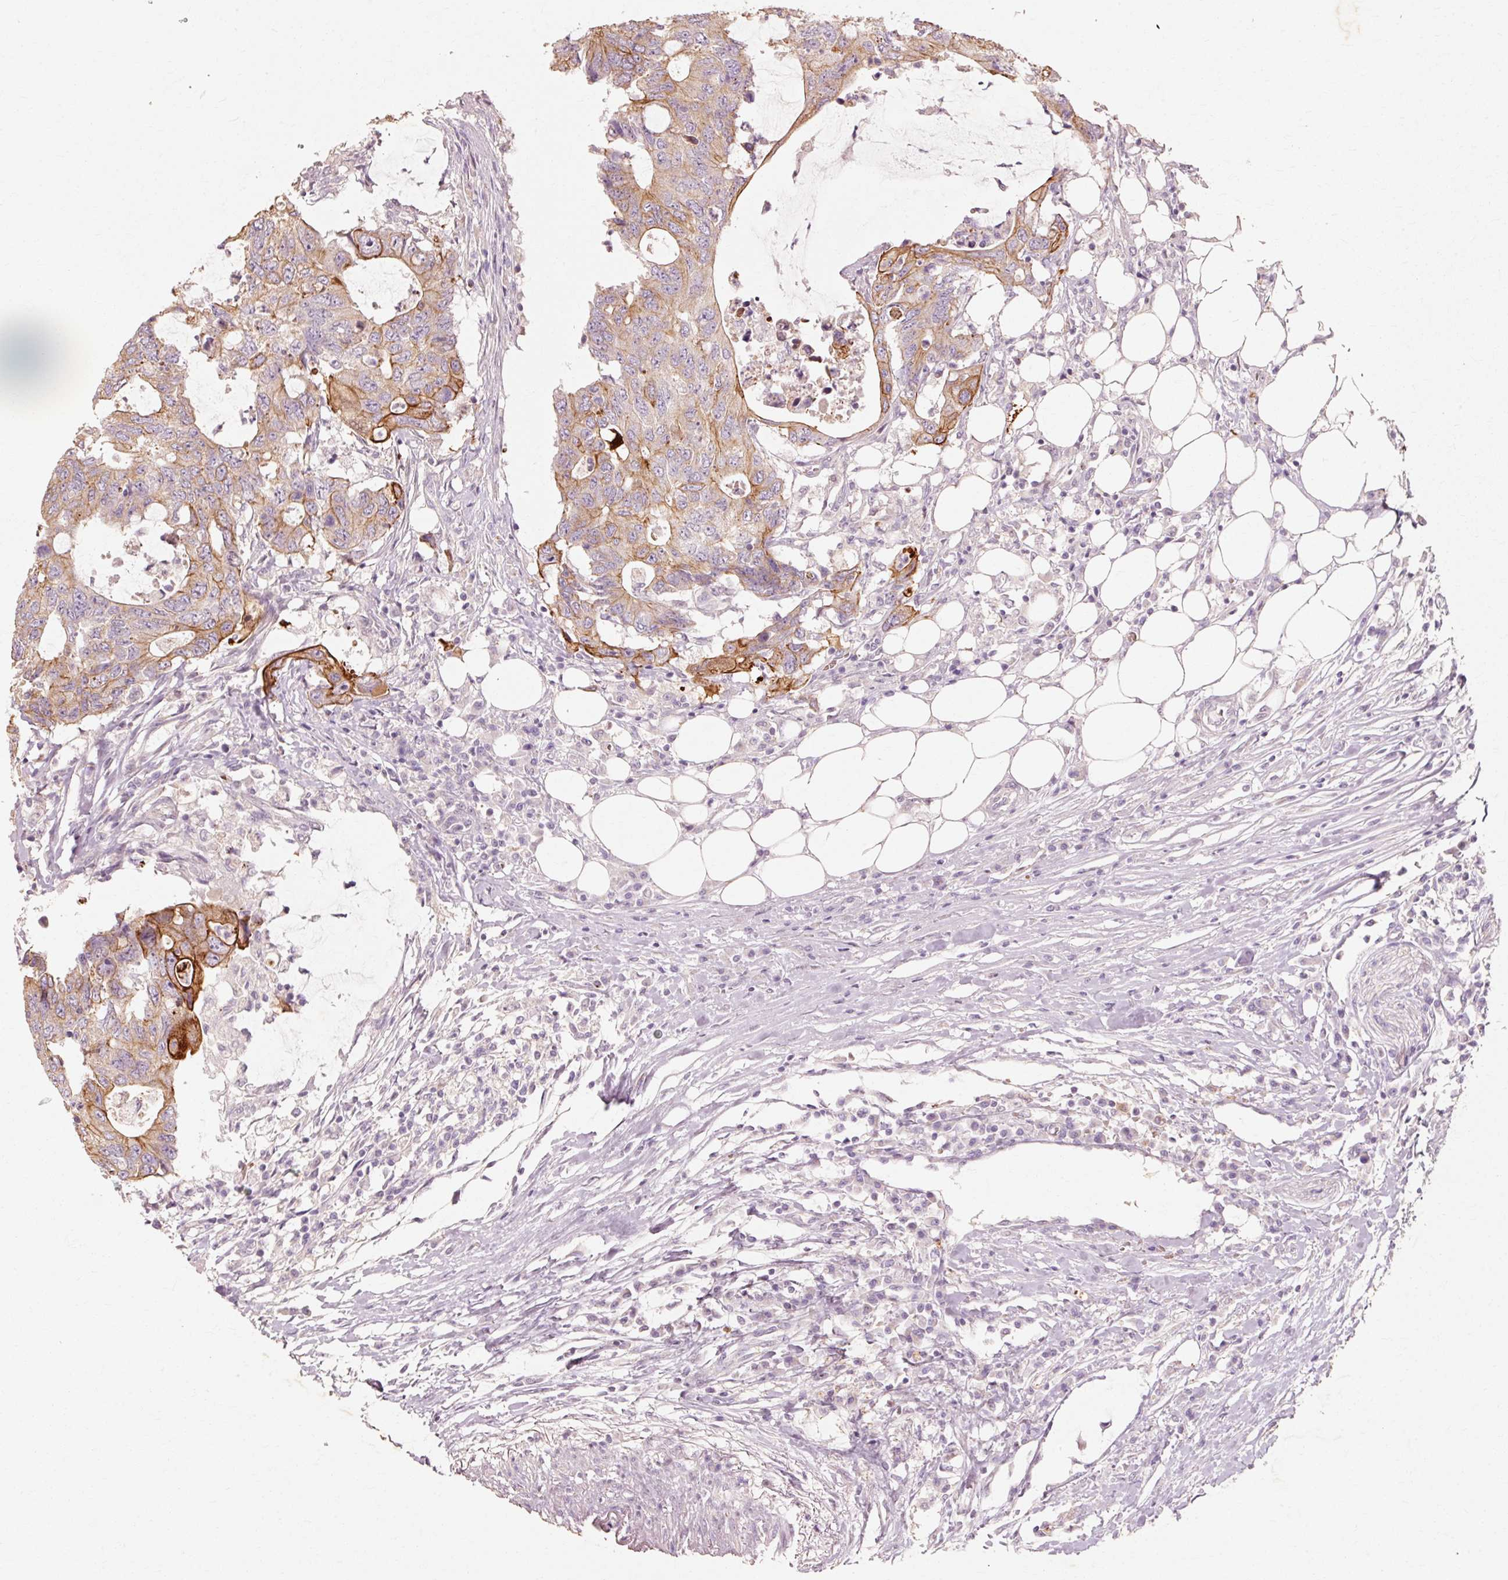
{"staining": {"intensity": "moderate", "quantity": ">75%", "location": "cytoplasmic/membranous"}, "tissue": "colorectal cancer", "cell_type": "Tumor cells", "image_type": "cancer", "snomed": [{"axis": "morphology", "description": "Adenocarcinoma, NOS"}, {"axis": "topography", "description": "Colon"}], "caption": "Adenocarcinoma (colorectal) stained for a protein displays moderate cytoplasmic/membranous positivity in tumor cells.", "gene": "TRIM73", "patient": {"sex": "male", "age": 71}}